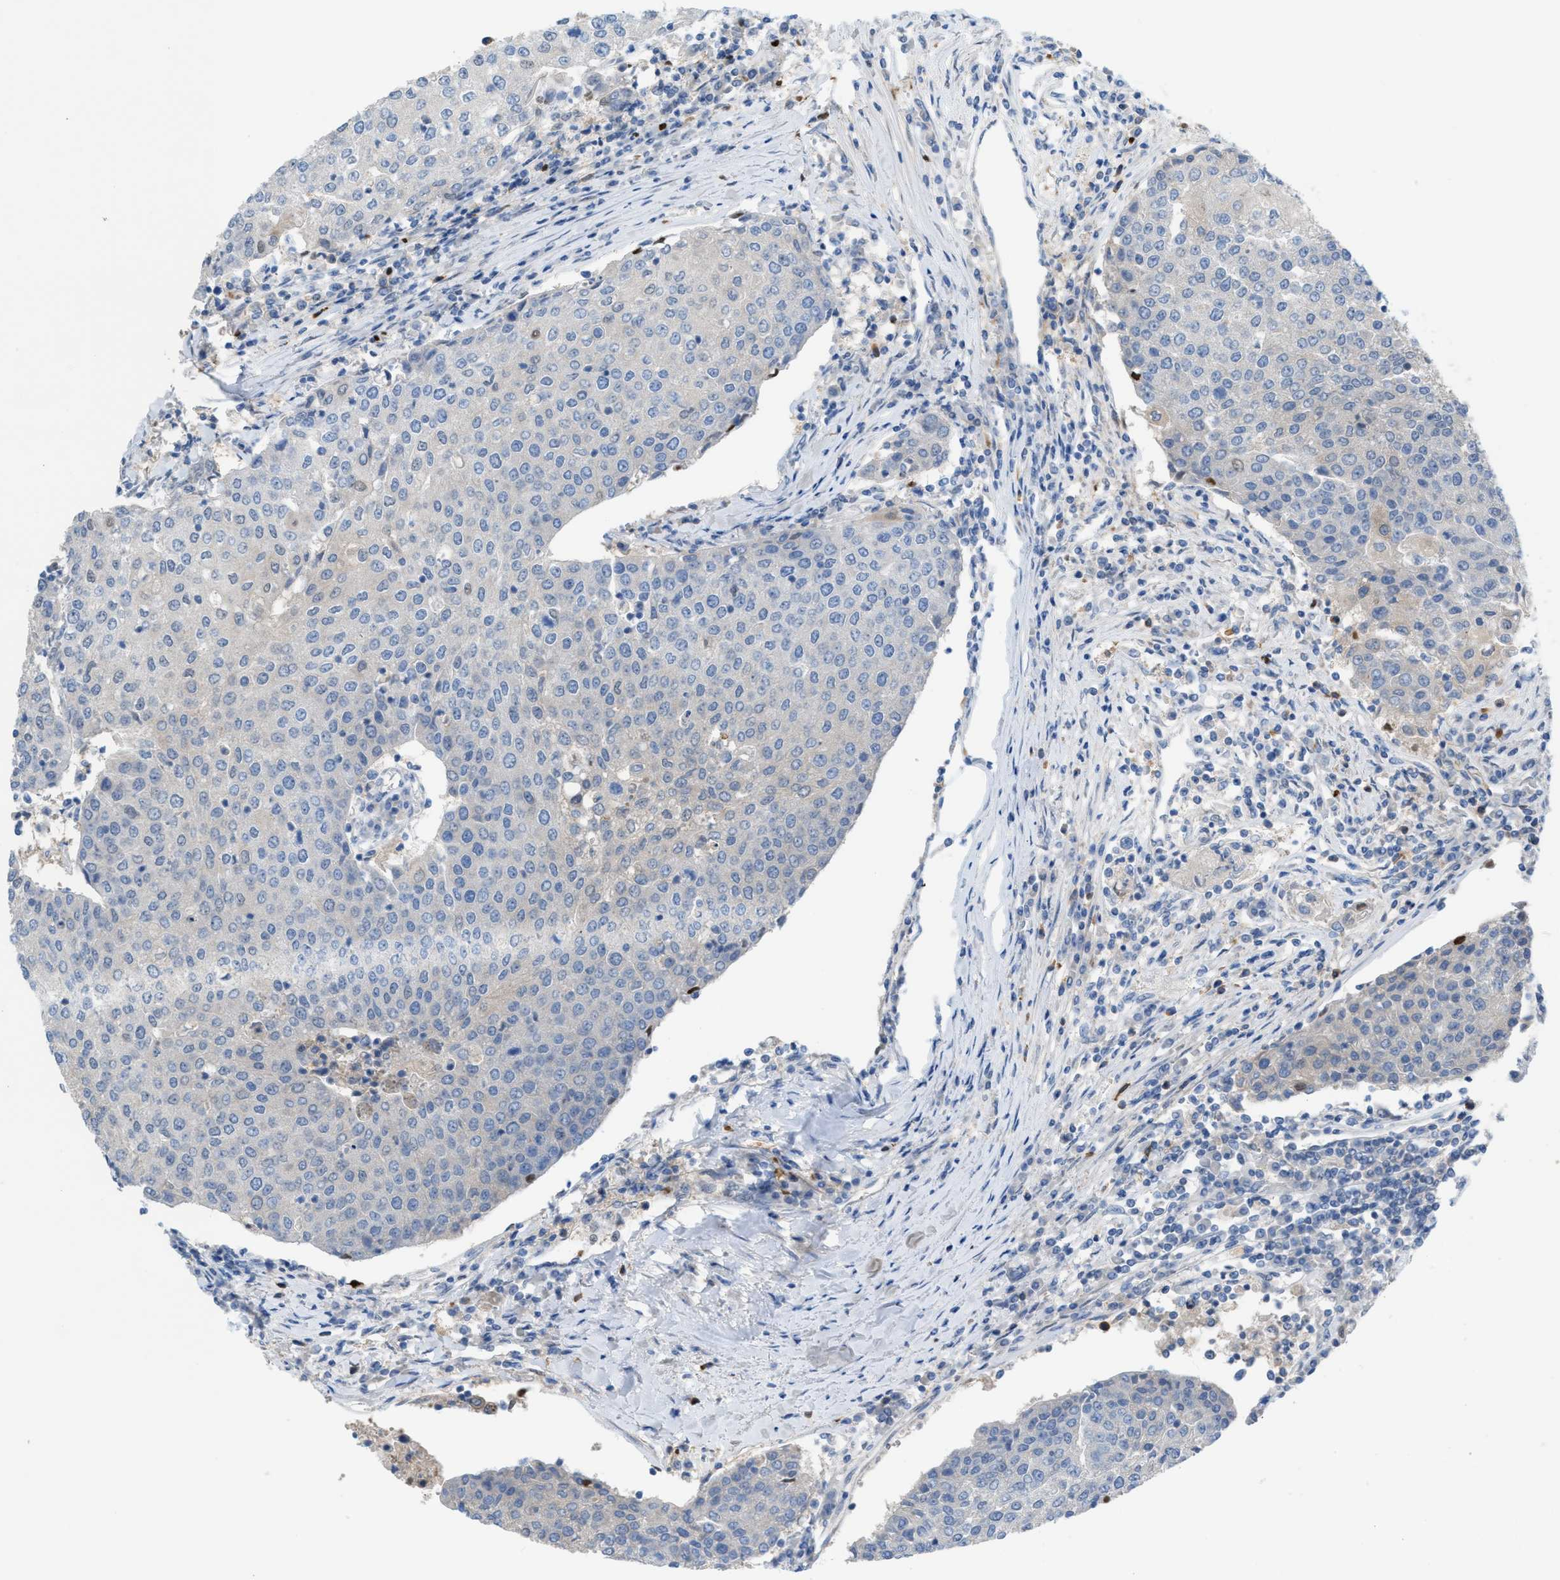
{"staining": {"intensity": "negative", "quantity": "none", "location": "none"}, "tissue": "urothelial cancer", "cell_type": "Tumor cells", "image_type": "cancer", "snomed": [{"axis": "morphology", "description": "Urothelial carcinoma, High grade"}, {"axis": "topography", "description": "Urinary bladder"}], "caption": "The photomicrograph reveals no staining of tumor cells in urothelial carcinoma (high-grade). Brightfield microscopy of IHC stained with DAB (3,3'-diaminobenzidine) (brown) and hematoxylin (blue), captured at high magnification.", "gene": "PPM1D", "patient": {"sex": "female", "age": 85}}